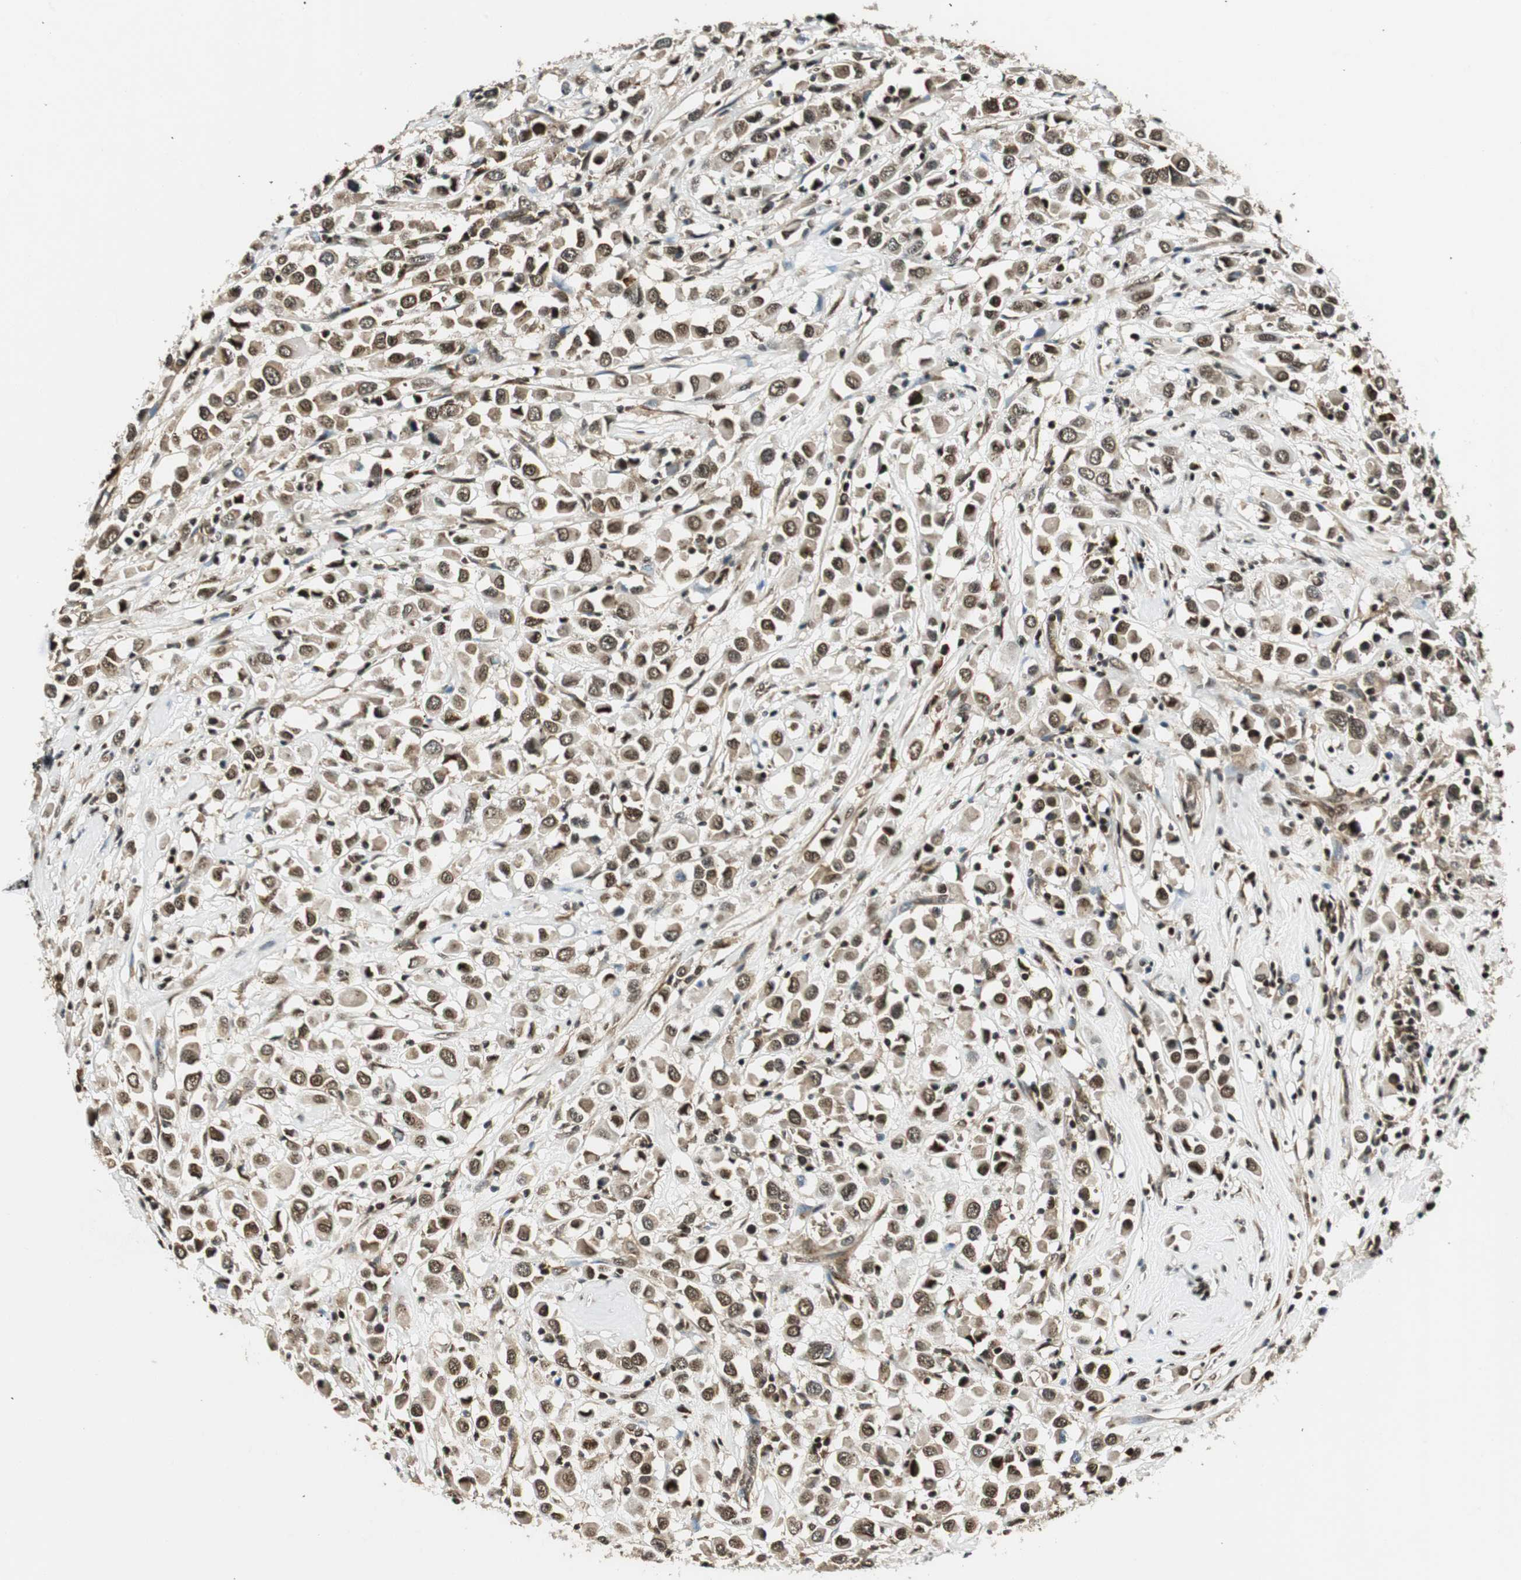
{"staining": {"intensity": "moderate", "quantity": ">75%", "location": "nuclear"}, "tissue": "breast cancer", "cell_type": "Tumor cells", "image_type": "cancer", "snomed": [{"axis": "morphology", "description": "Duct carcinoma"}, {"axis": "topography", "description": "Breast"}], "caption": "Moderate nuclear expression for a protein is seen in about >75% of tumor cells of breast cancer (invasive ductal carcinoma) using immunohistochemistry (IHC).", "gene": "RING1", "patient": {"sex": "female", "age": 61}}